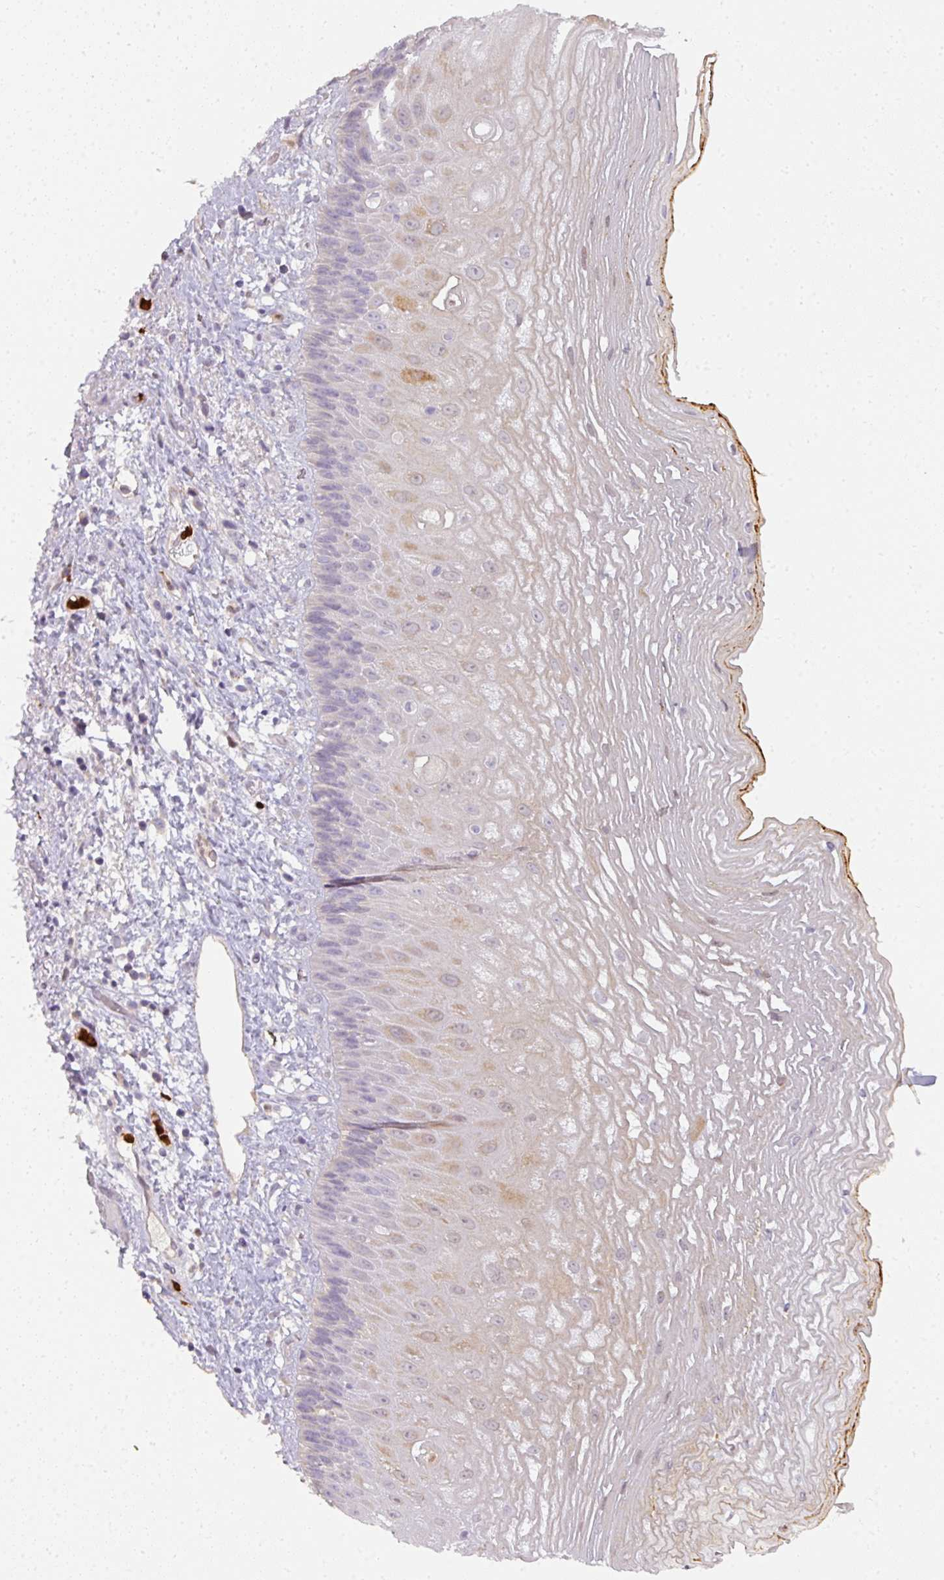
{"staining": {"intensity": "moderate", "quantity": "<25%", "location": "cytoplasmic/membranous"}, "tissue": "esophagus", "cell_type": "Squamous epithelial cells", "image_type": "normal", "snomed": [{"axis": "morphology", "description": "Normal tissue, NOS"}, {"axis": "topography", "description": "Esophagus"}], "caption": "An immunohistochemistry (IHC) micrograph of normal tissue is shown. Protein staining in brown labels moderate cytoplasmic/membranous positivity in esophagus within squamous epithelial cells.", "gene": "HHEX", "patient": {"sex": "male", "age": 60}}